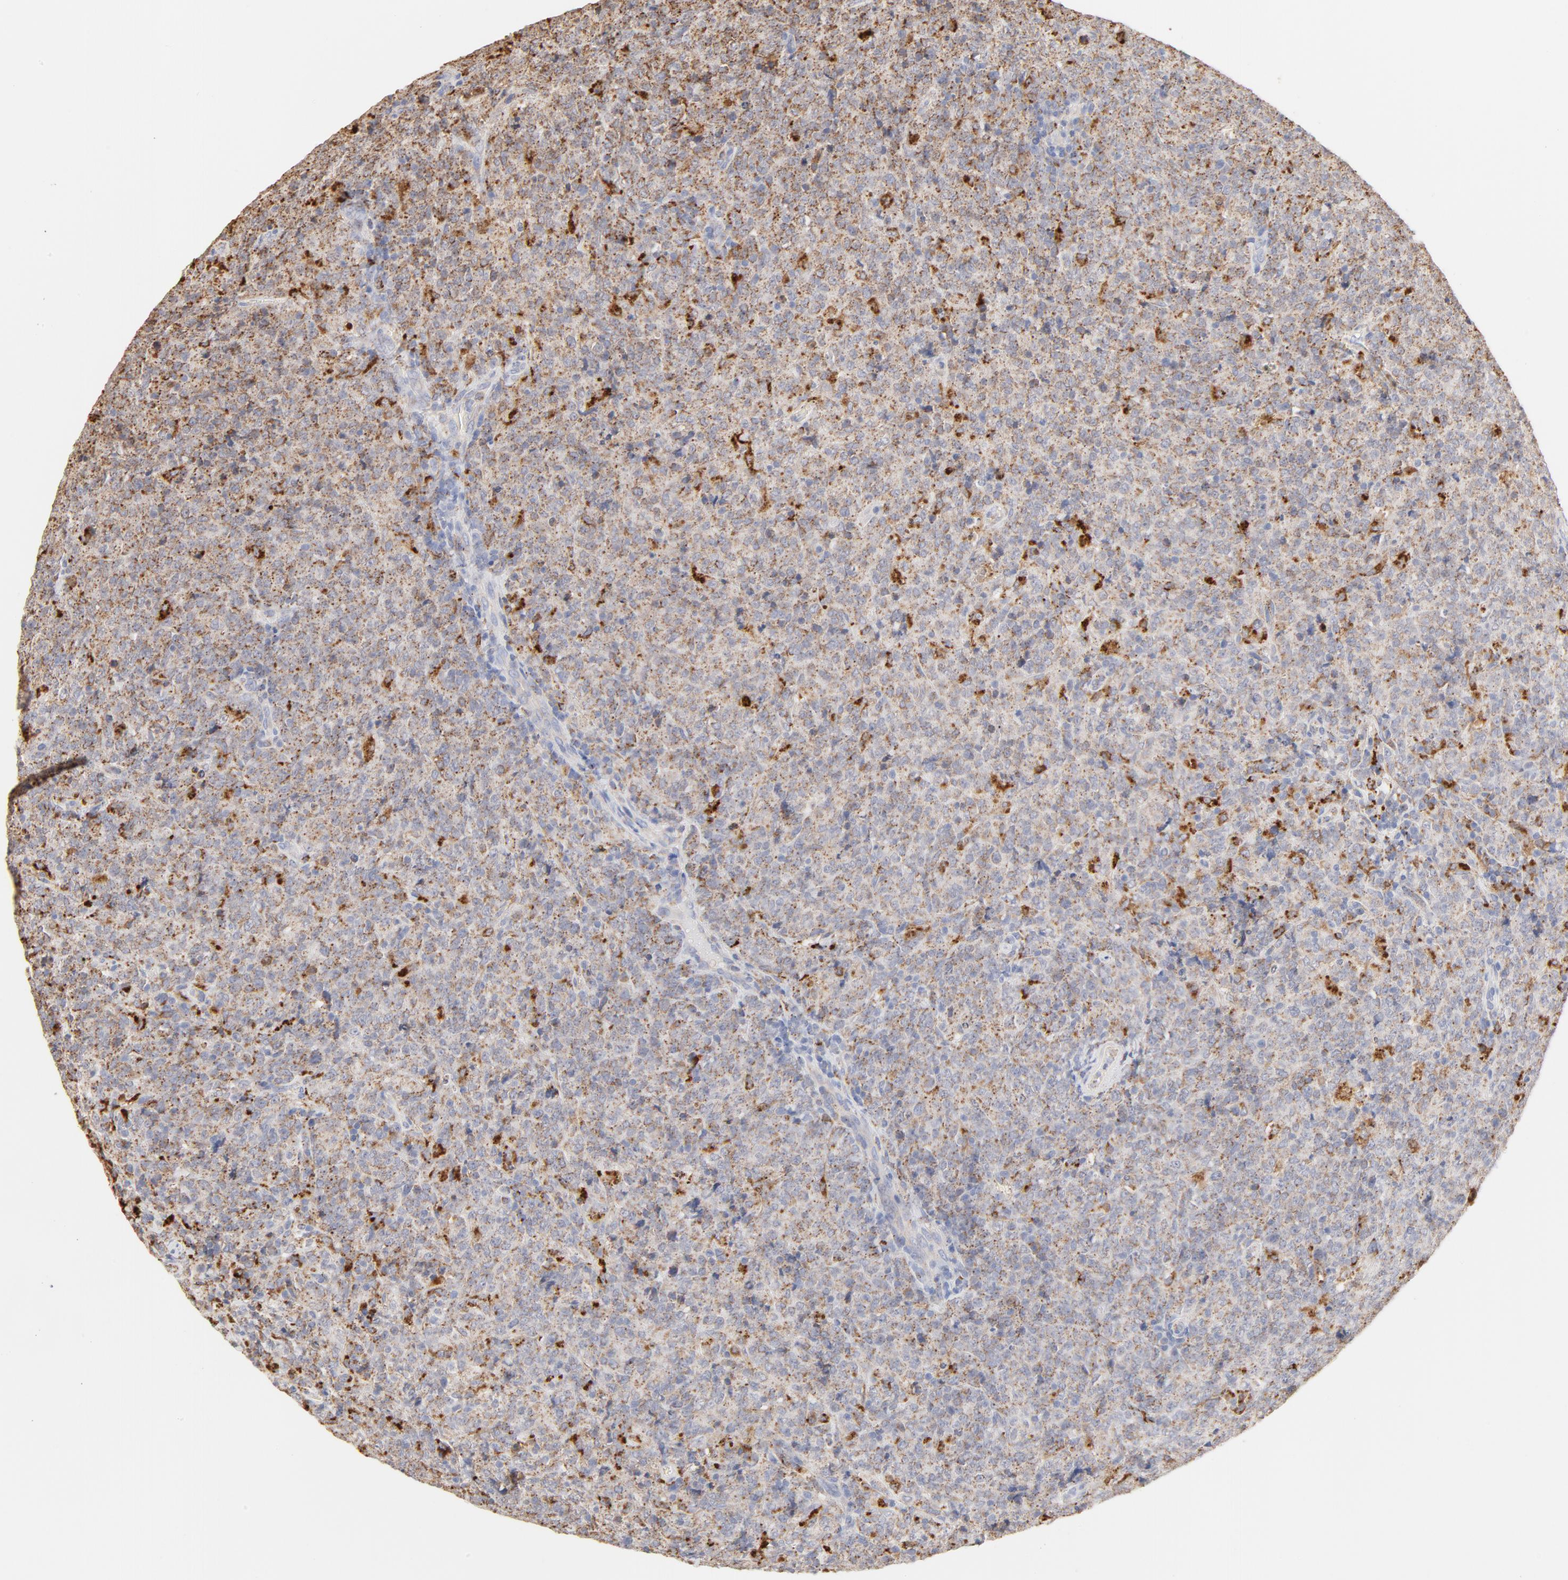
{"staining": {"intensity": "moderate", "quantity": "<25%", "location": "cytoplasmic/membranous"}, "tissue": "lymphoma", "cell_type": "Tumor cells", "image_type": "cancer", "snomed": [{"axis": "morphology", "description": "Malignant lymphoma, non-Hodgkin's type, High grade"}, {"axis": "topography", "description": "Tonsil"}], "caption": "Malignant lymphoma, non-Hodgkin's type (high-grade) was stained to show a protein in brown. There is low levels of moderate cytoplasmic/membranous positivity in about <25% of tumor cells.", "gene": "CTSH", "patient": {"sex": "female", "age": 36}}